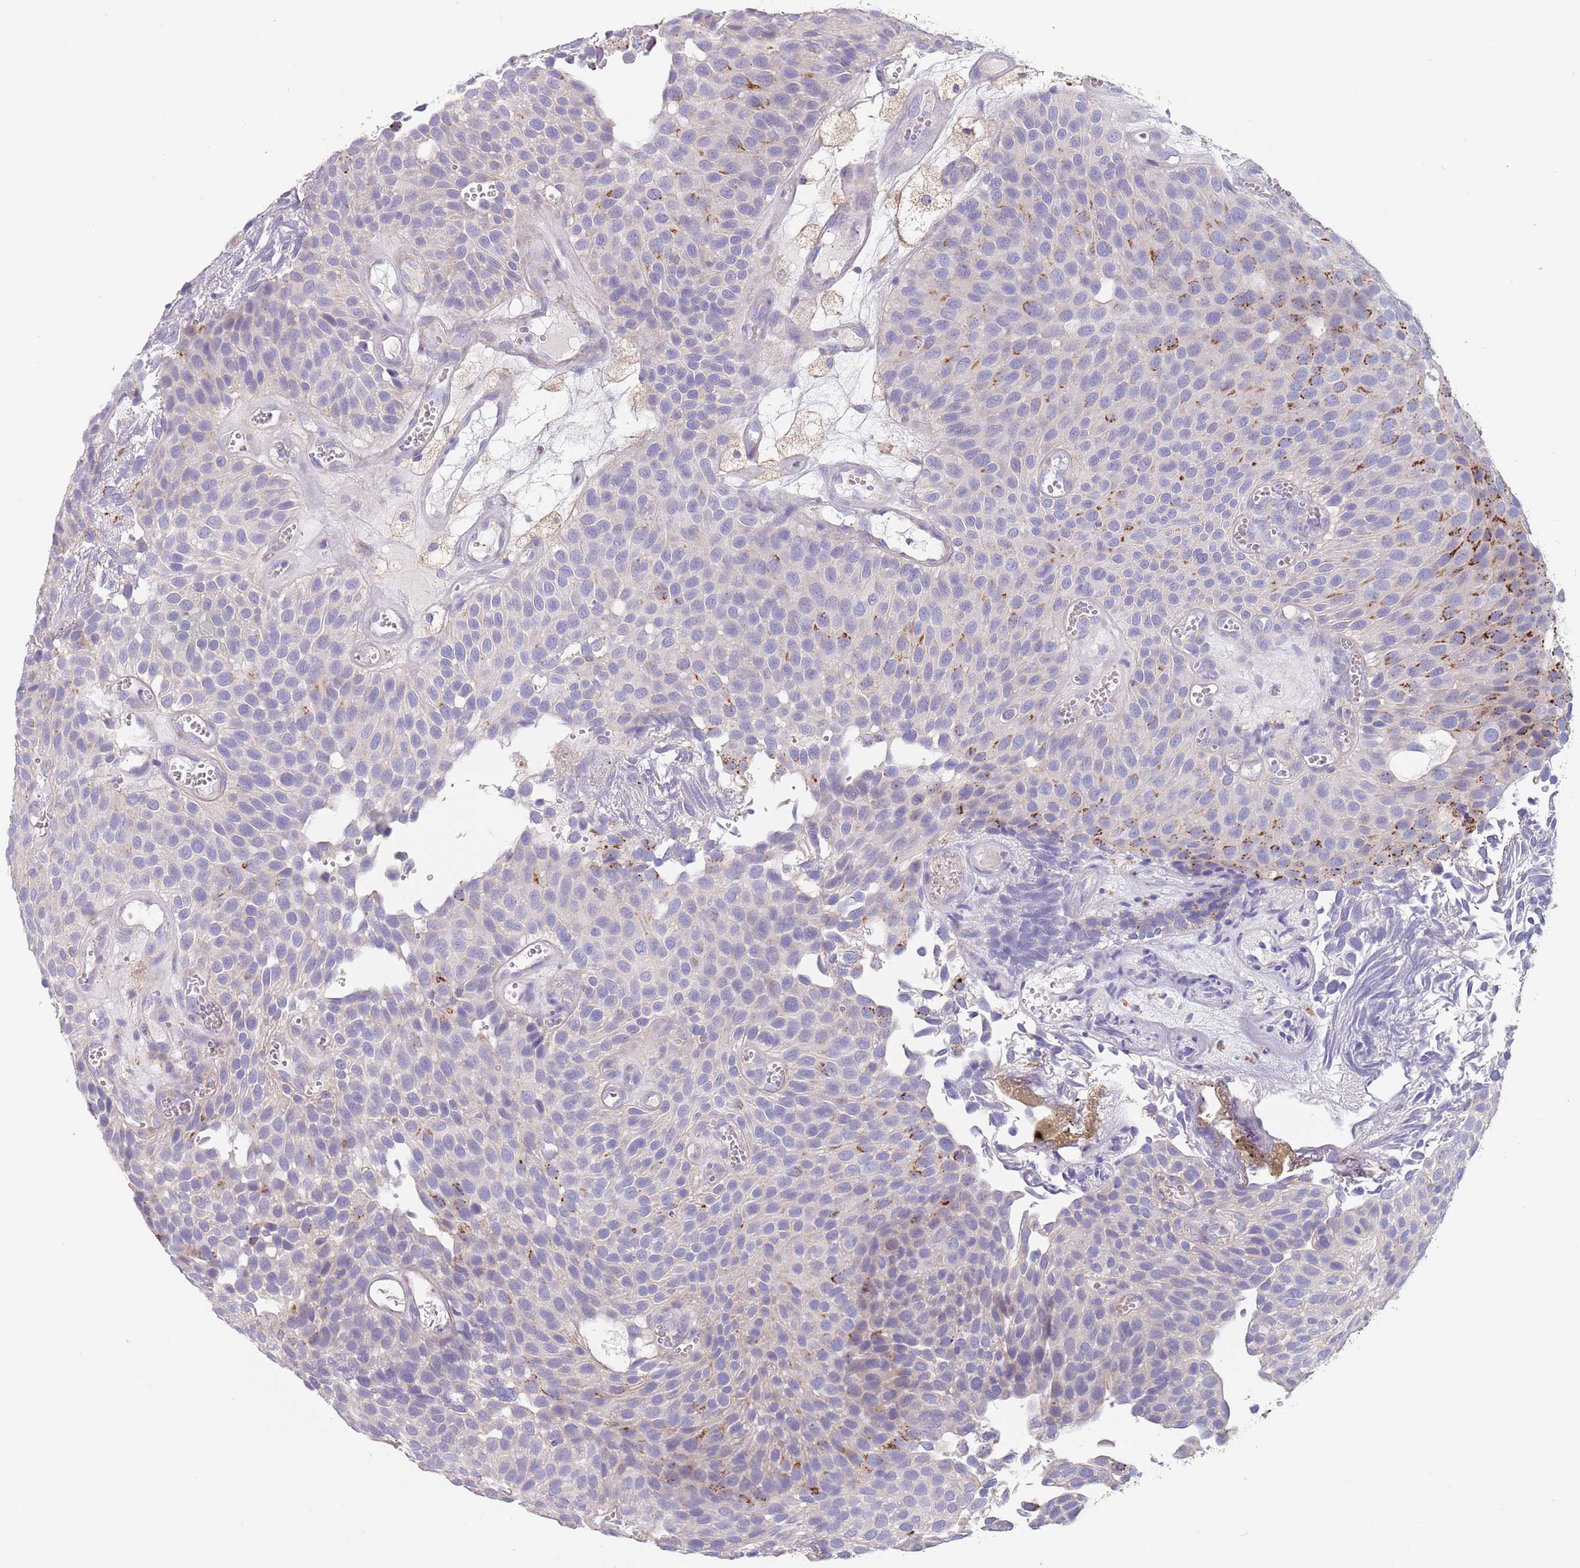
{"staining": {"intensity": "moderate", "quantity": "<25%", "location": "cytoplasmic/membranous"}, "tissue": "urothelial cancer", "cell_type": "Tumor cells", "image_type": "cancer", "snomed": [{"axis": "morphology", "description": "Urothelial carcinoma, Low grade"}, {"axis": "topography", "description": "Urinary bladder"}], "caption": "The immunohistochemical stain shows moderate cytoplasmic/membranous expression in tumor cells of low-grade urothelial carcinoma tissue. (DAB (3,3'-diaminobenzidine) = brown stain, brightfield microscopy at high magnification).", "gene": "MAN1C1", "patient": {"sex": "male", "age": 89}}